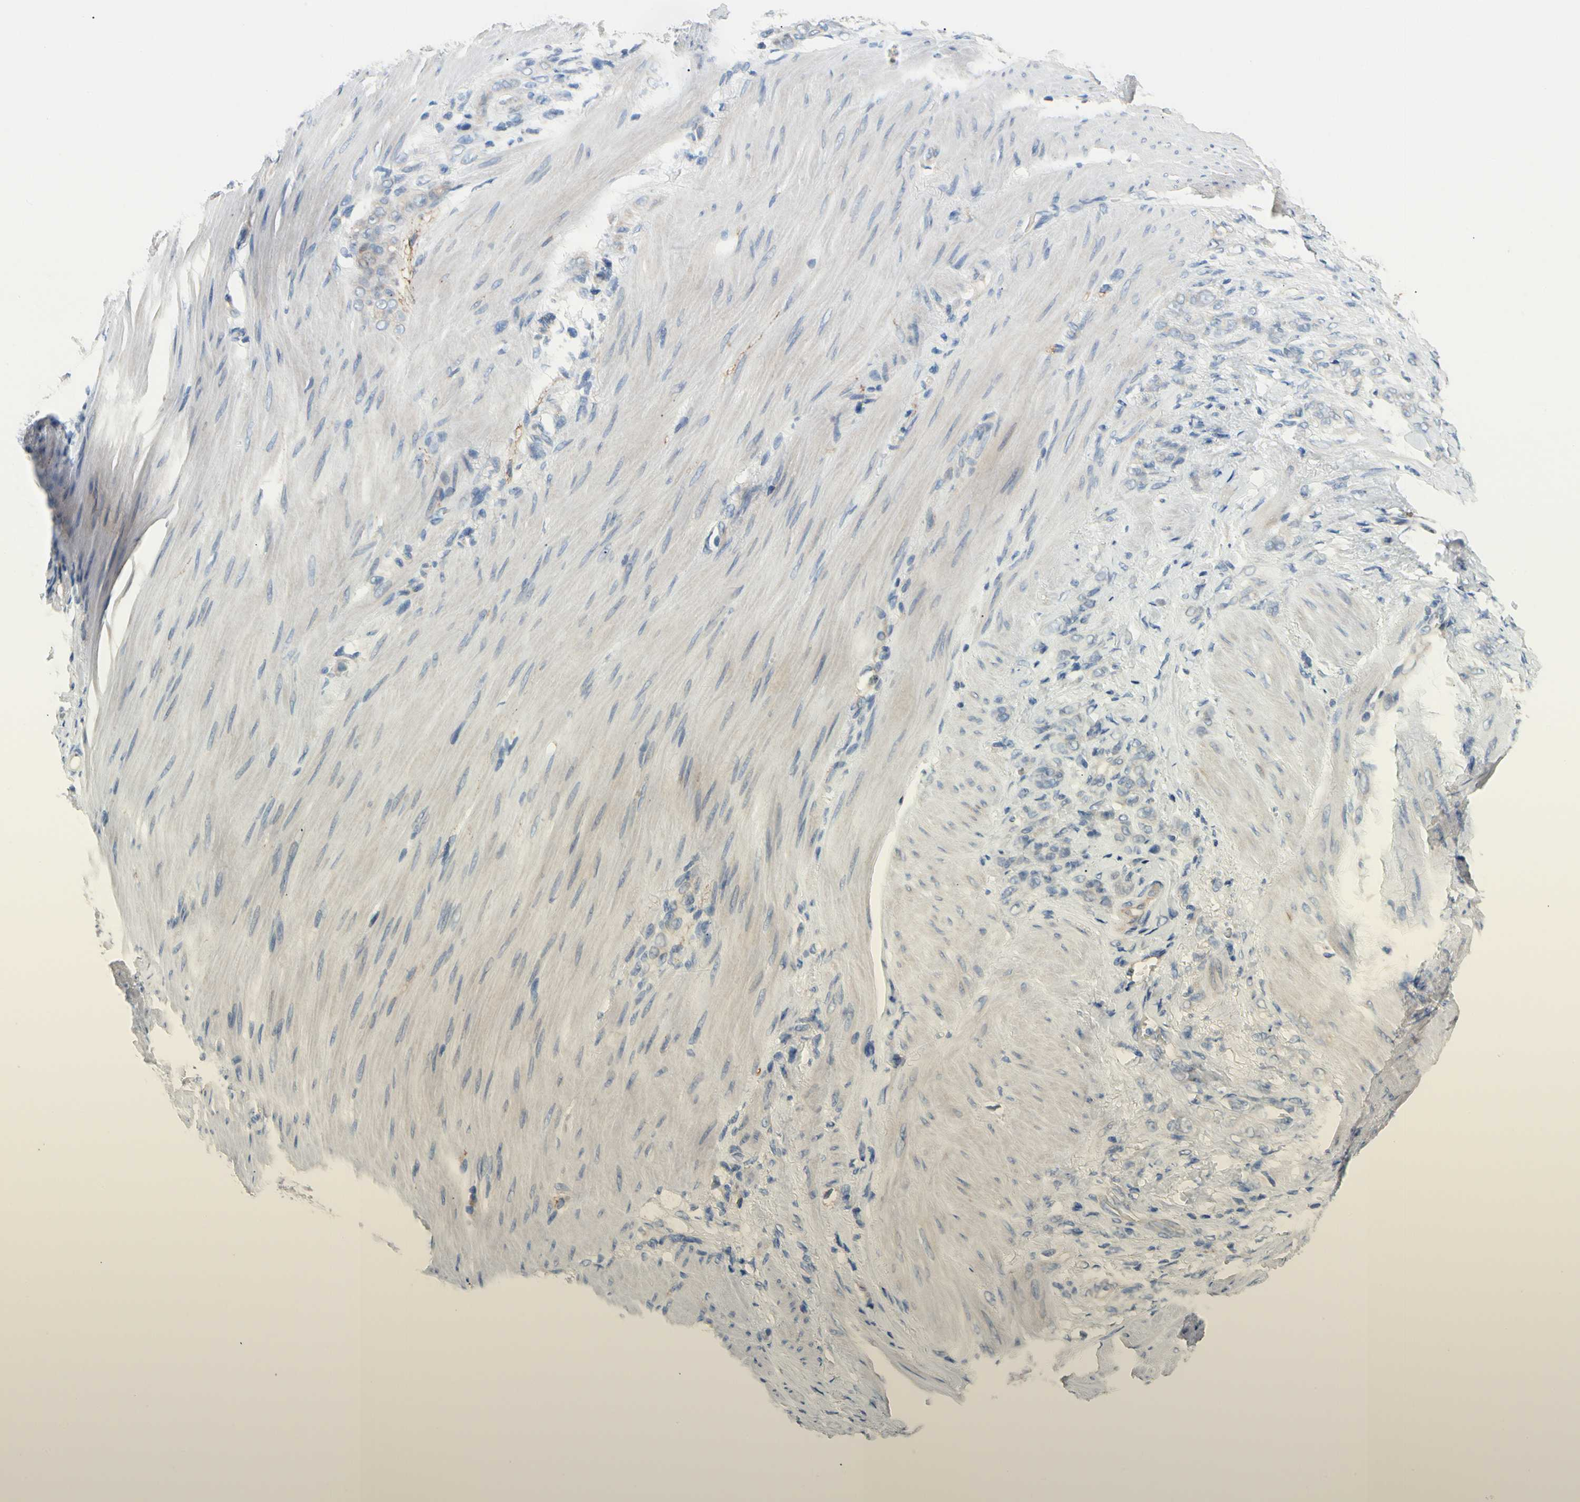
{"staining": {"intensity": "negative", "quantity": "none", "location": "none"}, "tissue": "stomach cancer", "cell_type": "Tumor cells", "image_type": "cancer", "snomed": [{"axis": "morphology", "description": "Adenocarcinoma, NOS"}, {"axis": "topography", "description": "Stomach"}], "caption": "This histopathology image is of stomach adenocarcinoma stained with immunohistochemistry to label a protein in brown with the nuclei are counter-stained blue. There is no positivity in tumor cells.", "gene": "CCM2L", "patient": {"sex": "male", "age": 82}}